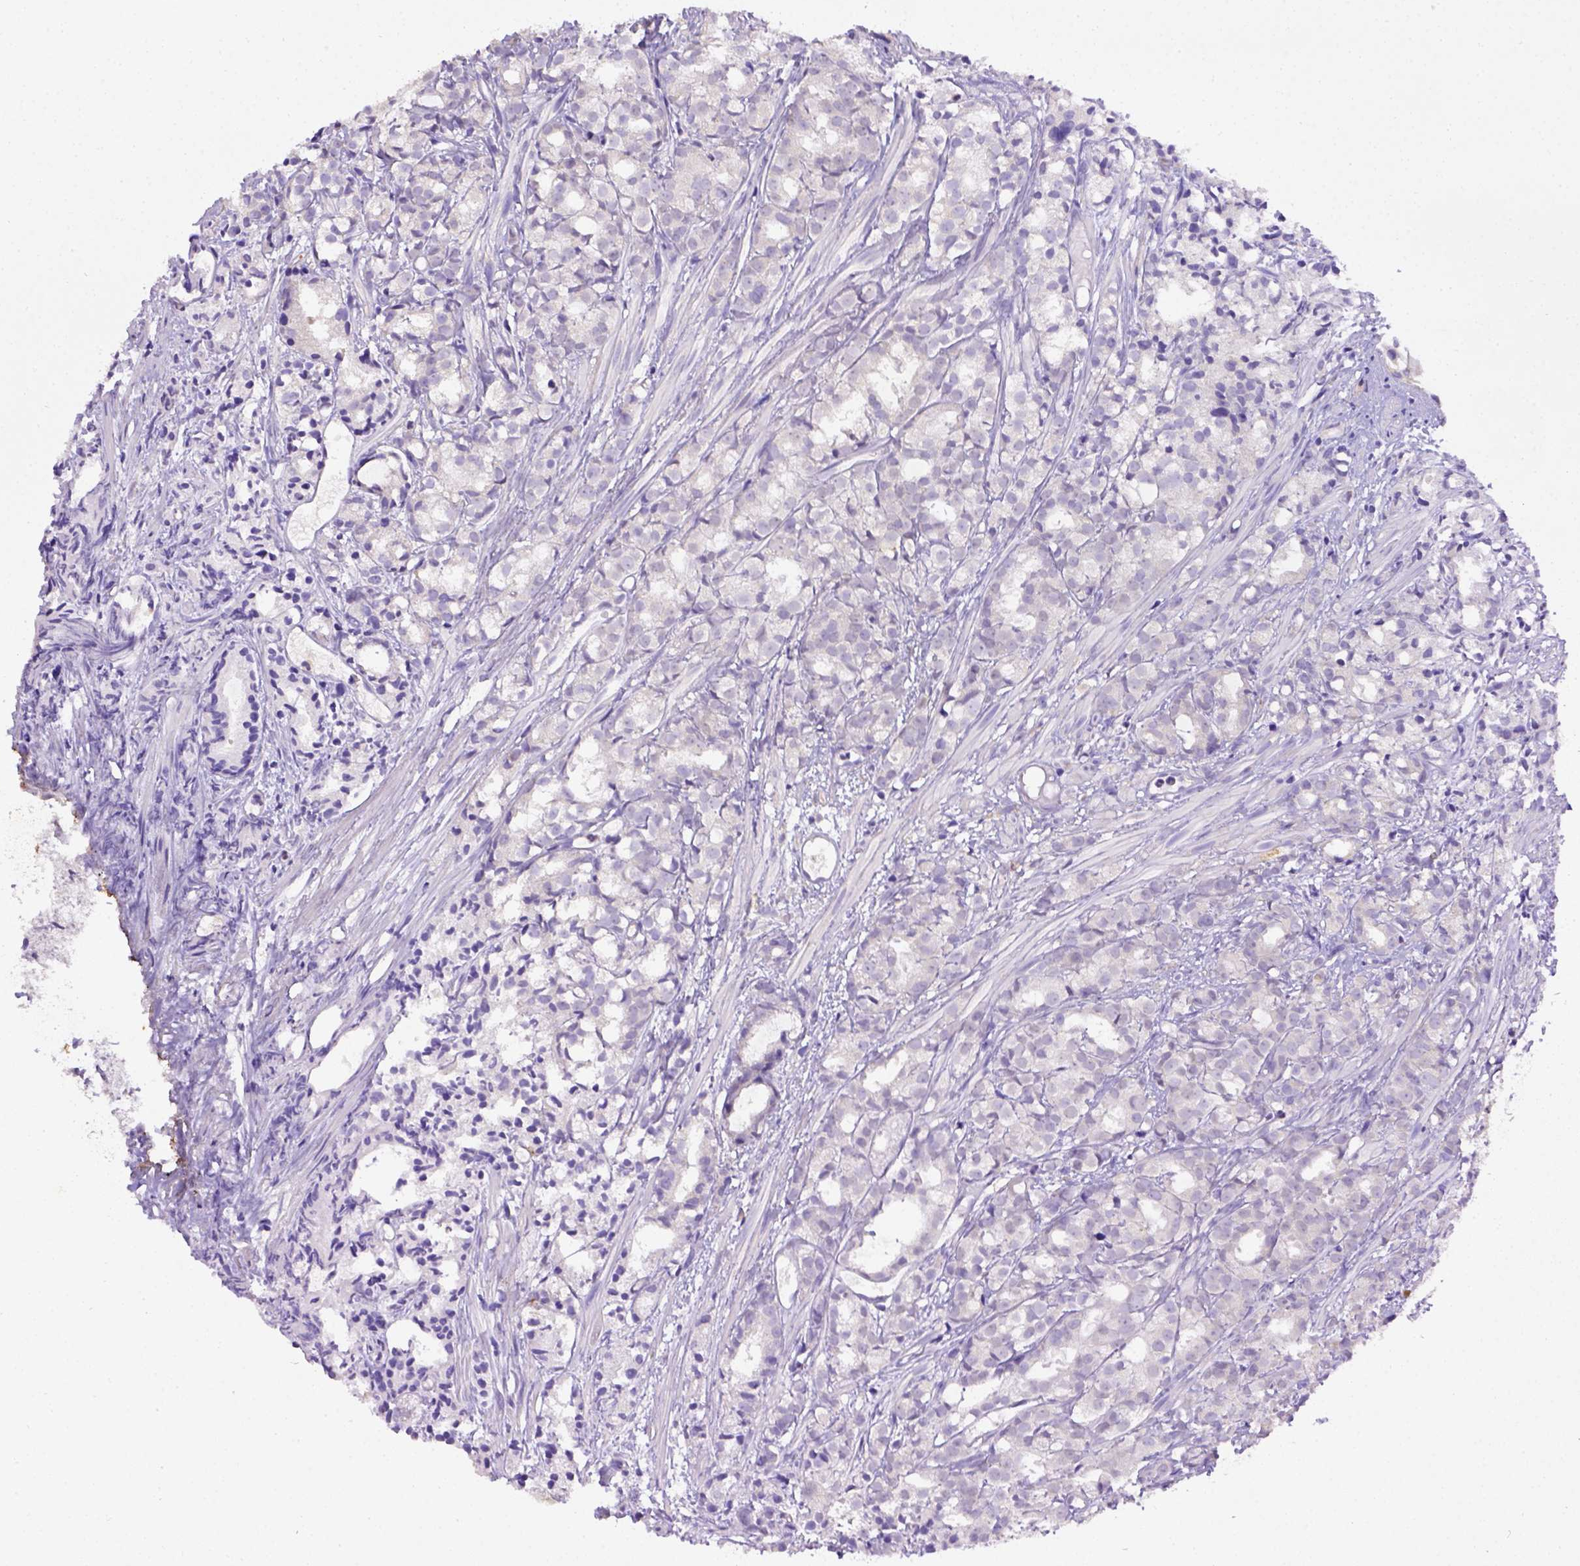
{"staining": {"intensity": "weak", "quantity": "<25%", "location": "cytoplasmic/membranous"}, "tissue": "prostate cancer", "cell_type": "Tumor cells", "image_type": "cancer", "snomed": [{"axis": "morphology", "description": "Adenocarcinoma, High grade"}, {"axis": "topography", "description": "Prostate"}], "caption": "Tumor cells are negative for protein expression in human prostate cancer.", "gene": "CD40", "patient": {"sex": "male", "age": 79}}